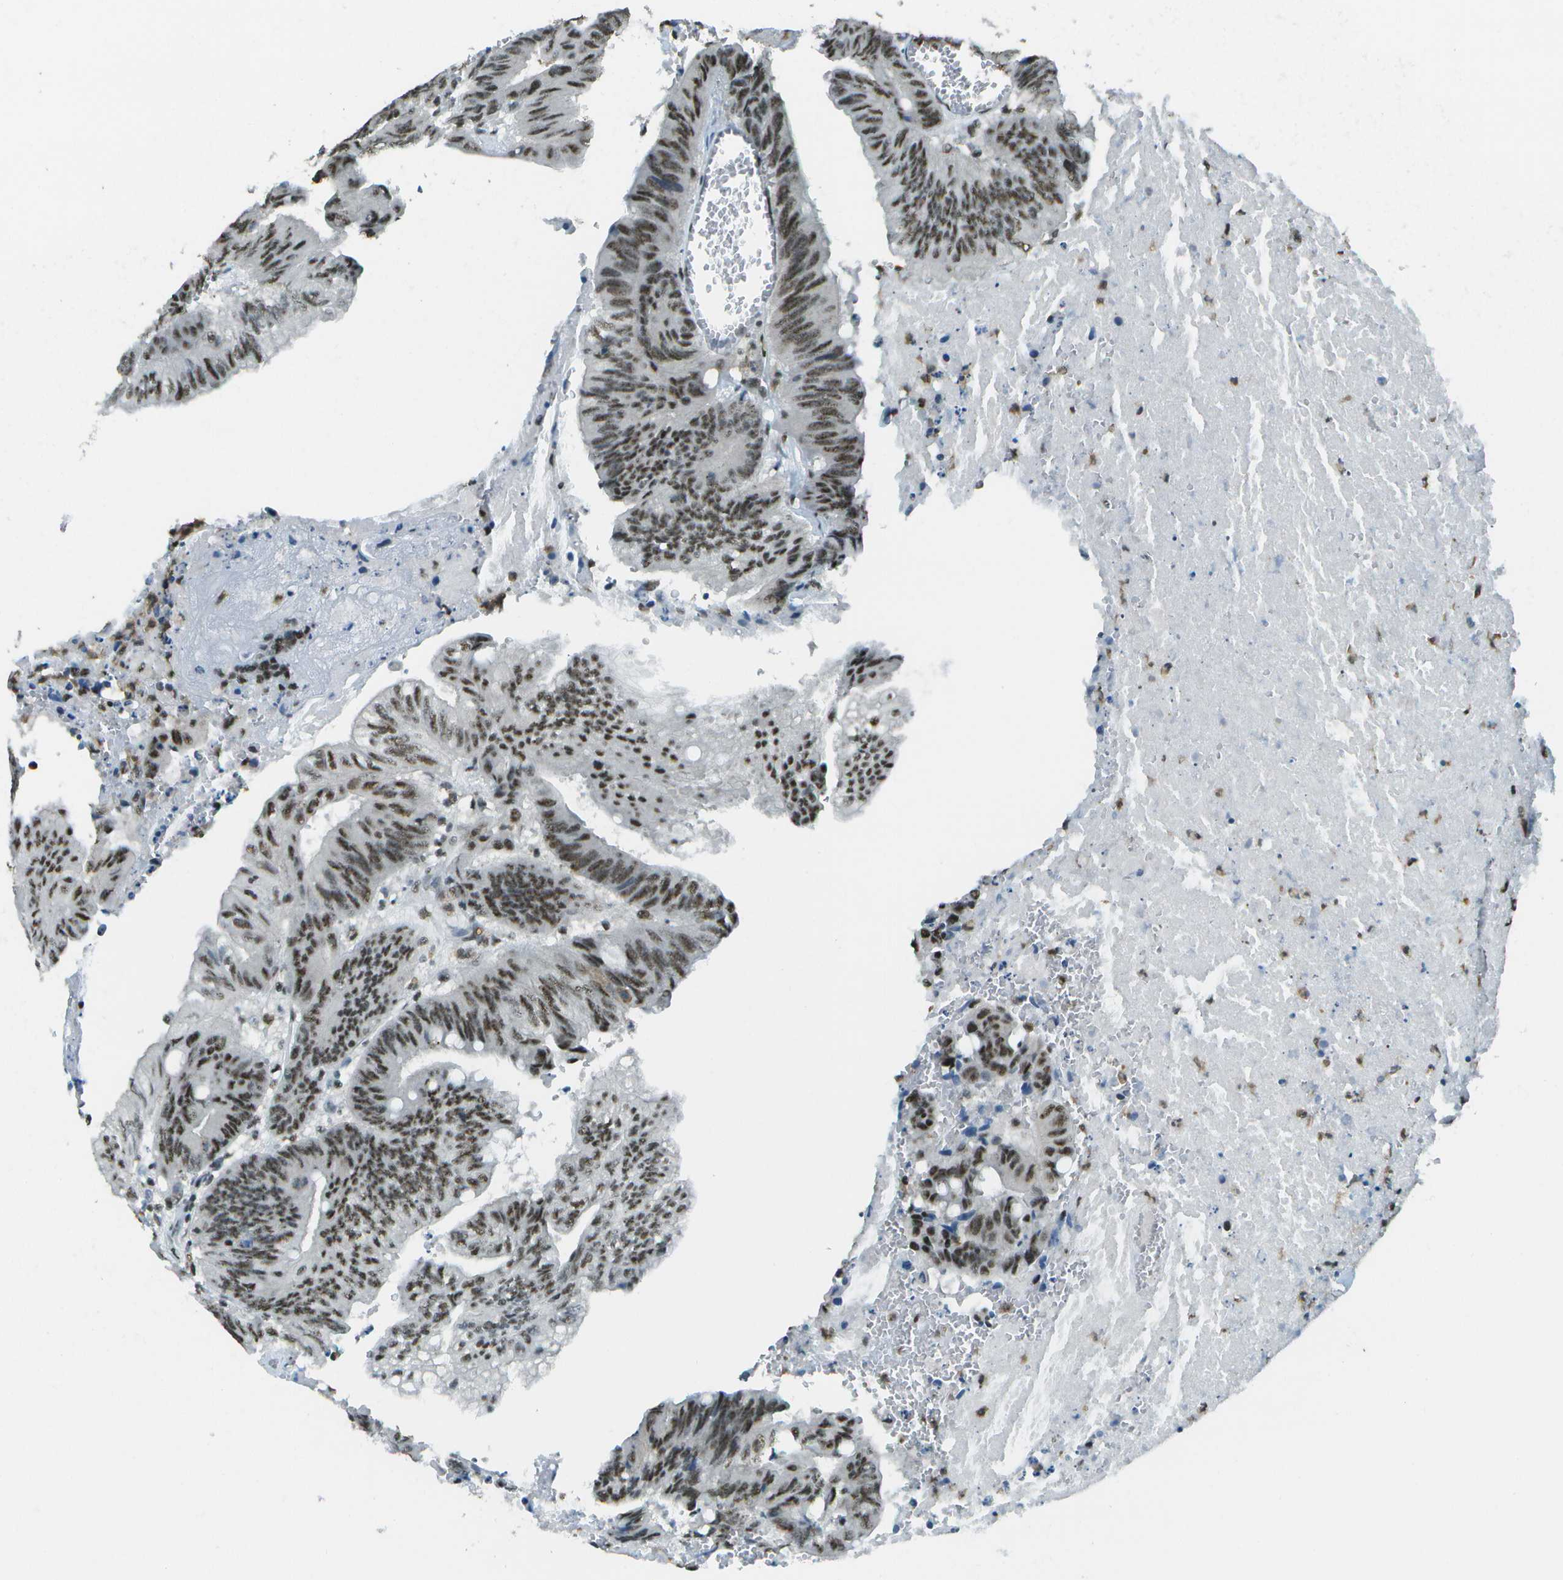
{"staining": {"intensity": "moderate", "quantity": ">75%", "location": "nuclear"}, "tissue": "colorectal cancer", "cell_type": "Tumor cells", "image_type": "cancer", "snomed": [{"axis": "morphology", "description": "Adenocarcinoma, NOS"}, {"axis": "topography", "description": "Colon"}], "caption": "Immunohistochemistry histopathology image of neoplastic tissue: adenocarcinoma (colorectal) stained using IHC reveals medium levels of moderate protein expression localized specifically in the nuclear of tumor cells, appearing as a nuclear brown color.", "gene": "DEPDC1", "patient": {"sex": "male", "age": 45}}